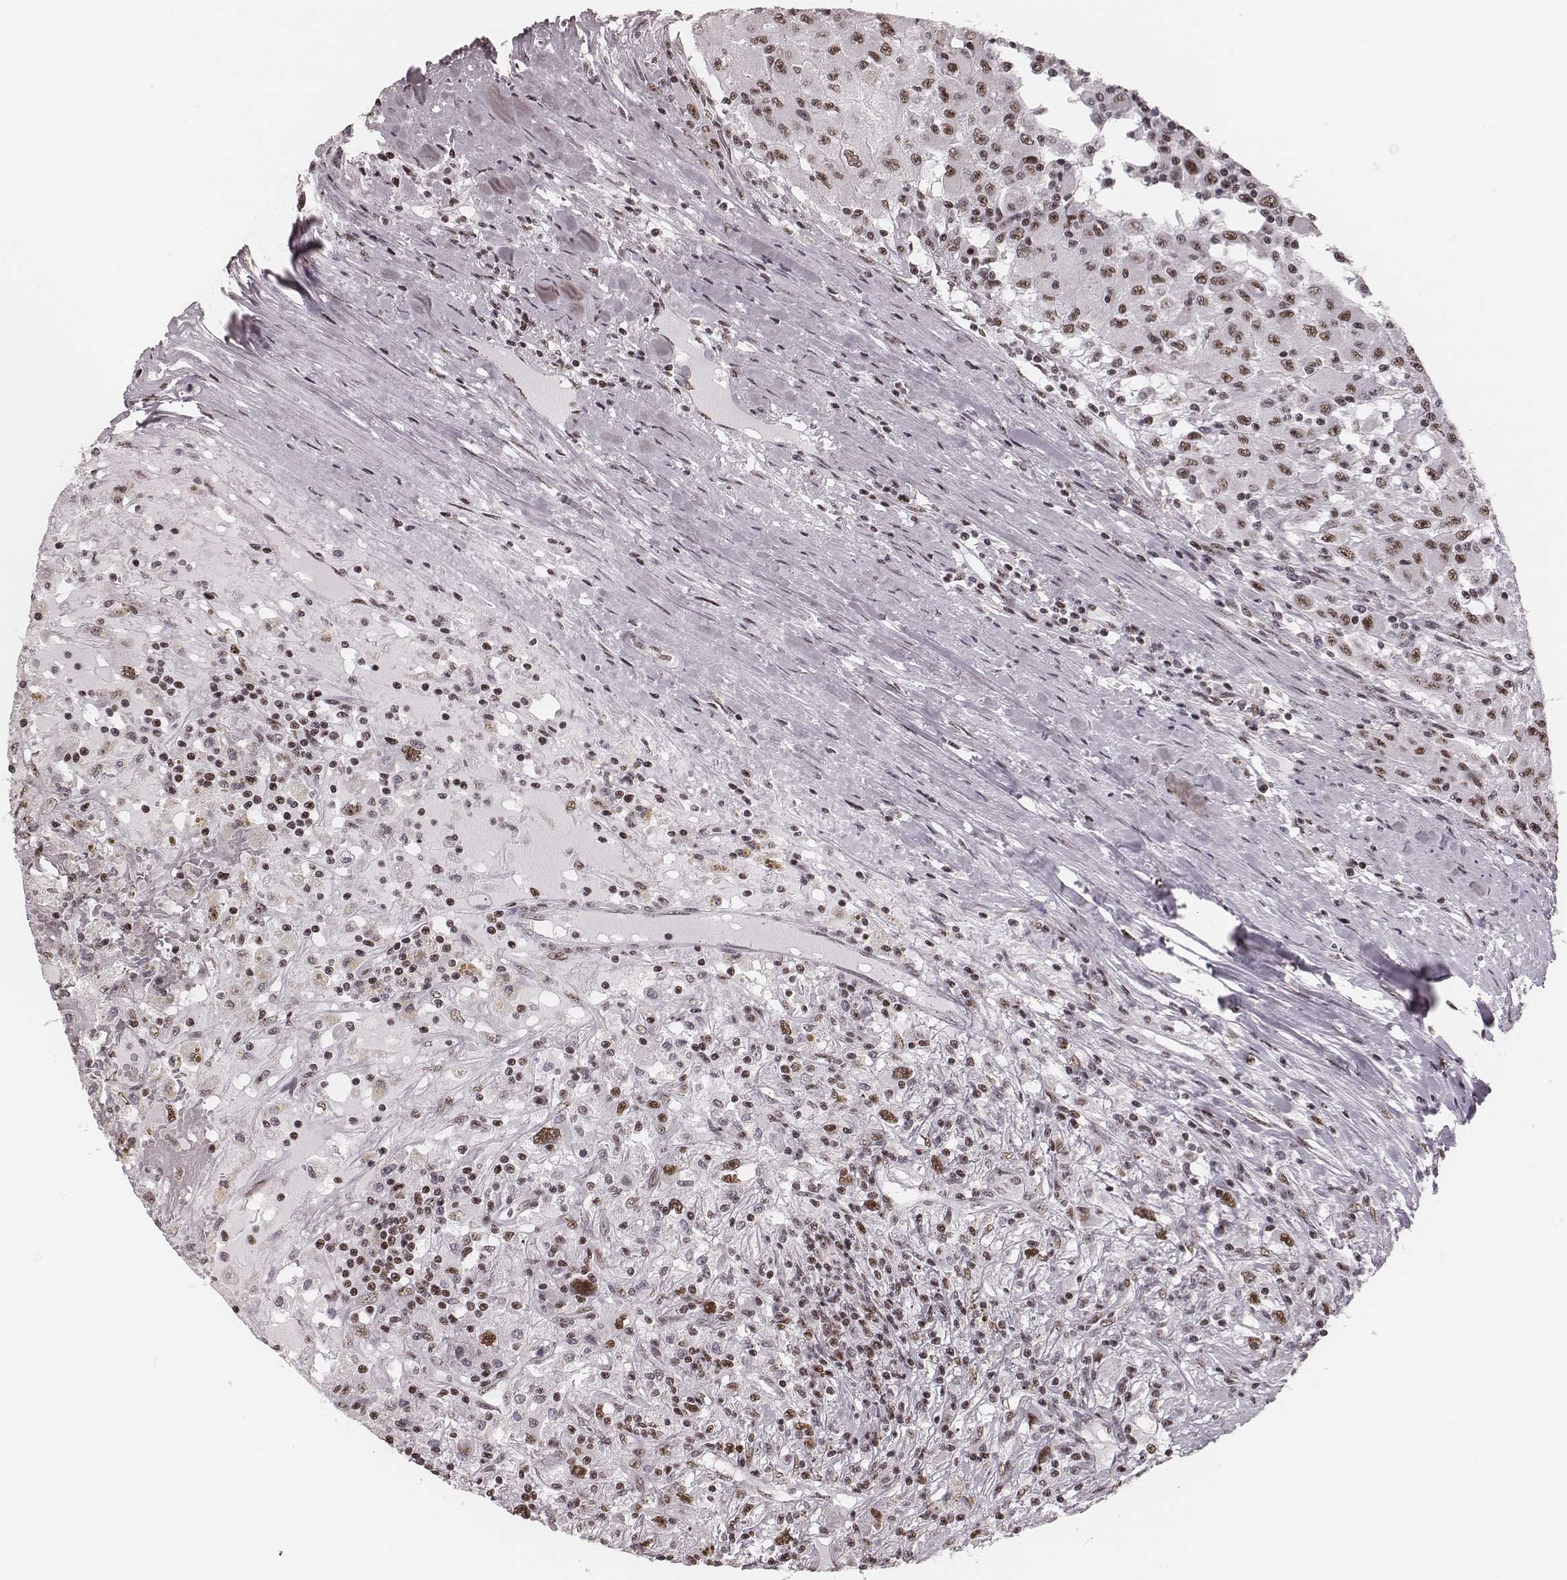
{"staining": {"intensity": "moderate", "quantity": ">75%", "location": "nuclear"}, "tissue": "renal cancer", "cell_type": "Tumor cells", "image_type": "cancer", "snomed": [{"axis": "morphology", "description": "Adenocarcinoma, NOS"}, {"axis": "topography", "description": "Kidney"}], "caption": "Immunohistochemical staining of renal cancer demonstrates medium levels of moderate nuclear staining in about >75% of tumor cells.", "gene": "LUC7L", "patient": {"sex": "female", "age": 67}}